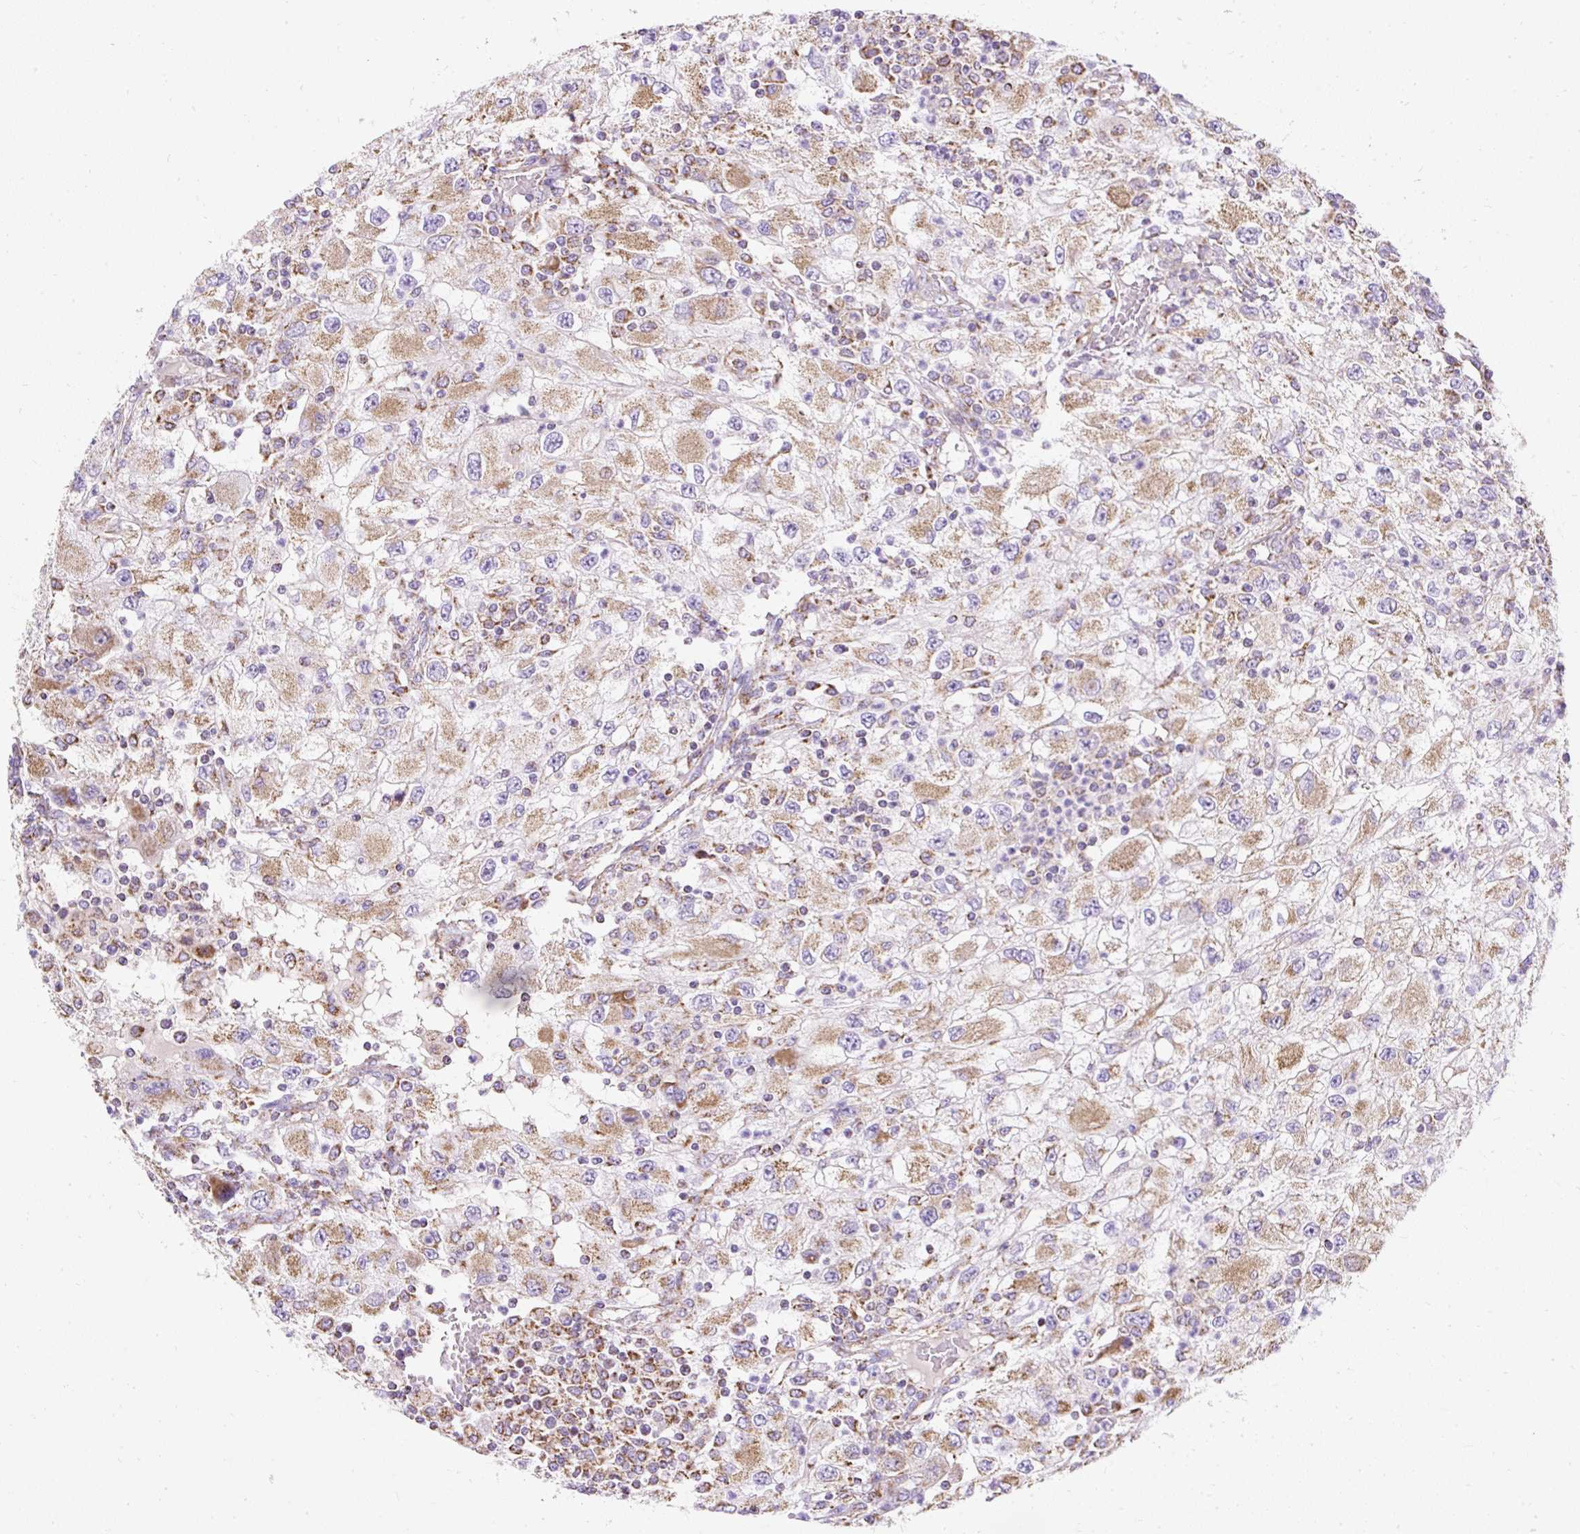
{"staining": {"intensity": "moderate", "quantity": ">75%", "location": "cytoplasmic/membranous"}, "tissue": "renal cancer", "cell_type": "Tumor cells", "image_type": "cancer", "snomed": [{"axis": "morphology", "description": "Adenocarcinoma, NOS"}, {"axis": "topography", "description": "Kidney"}], "caption": "Immunohistochemistry image of neoplastic tissue: human adenocarcinoma (renal) stained using immunohistochemistry (IHC) reveals medium levels of moderate protein expression localized specifically in the cytoplasmic/membranous of tumor cells, appearing as a cytoplasmic/membranous brown color.", "gene": "DAAM2", "patient": {"sex": "female", "age": 67}}